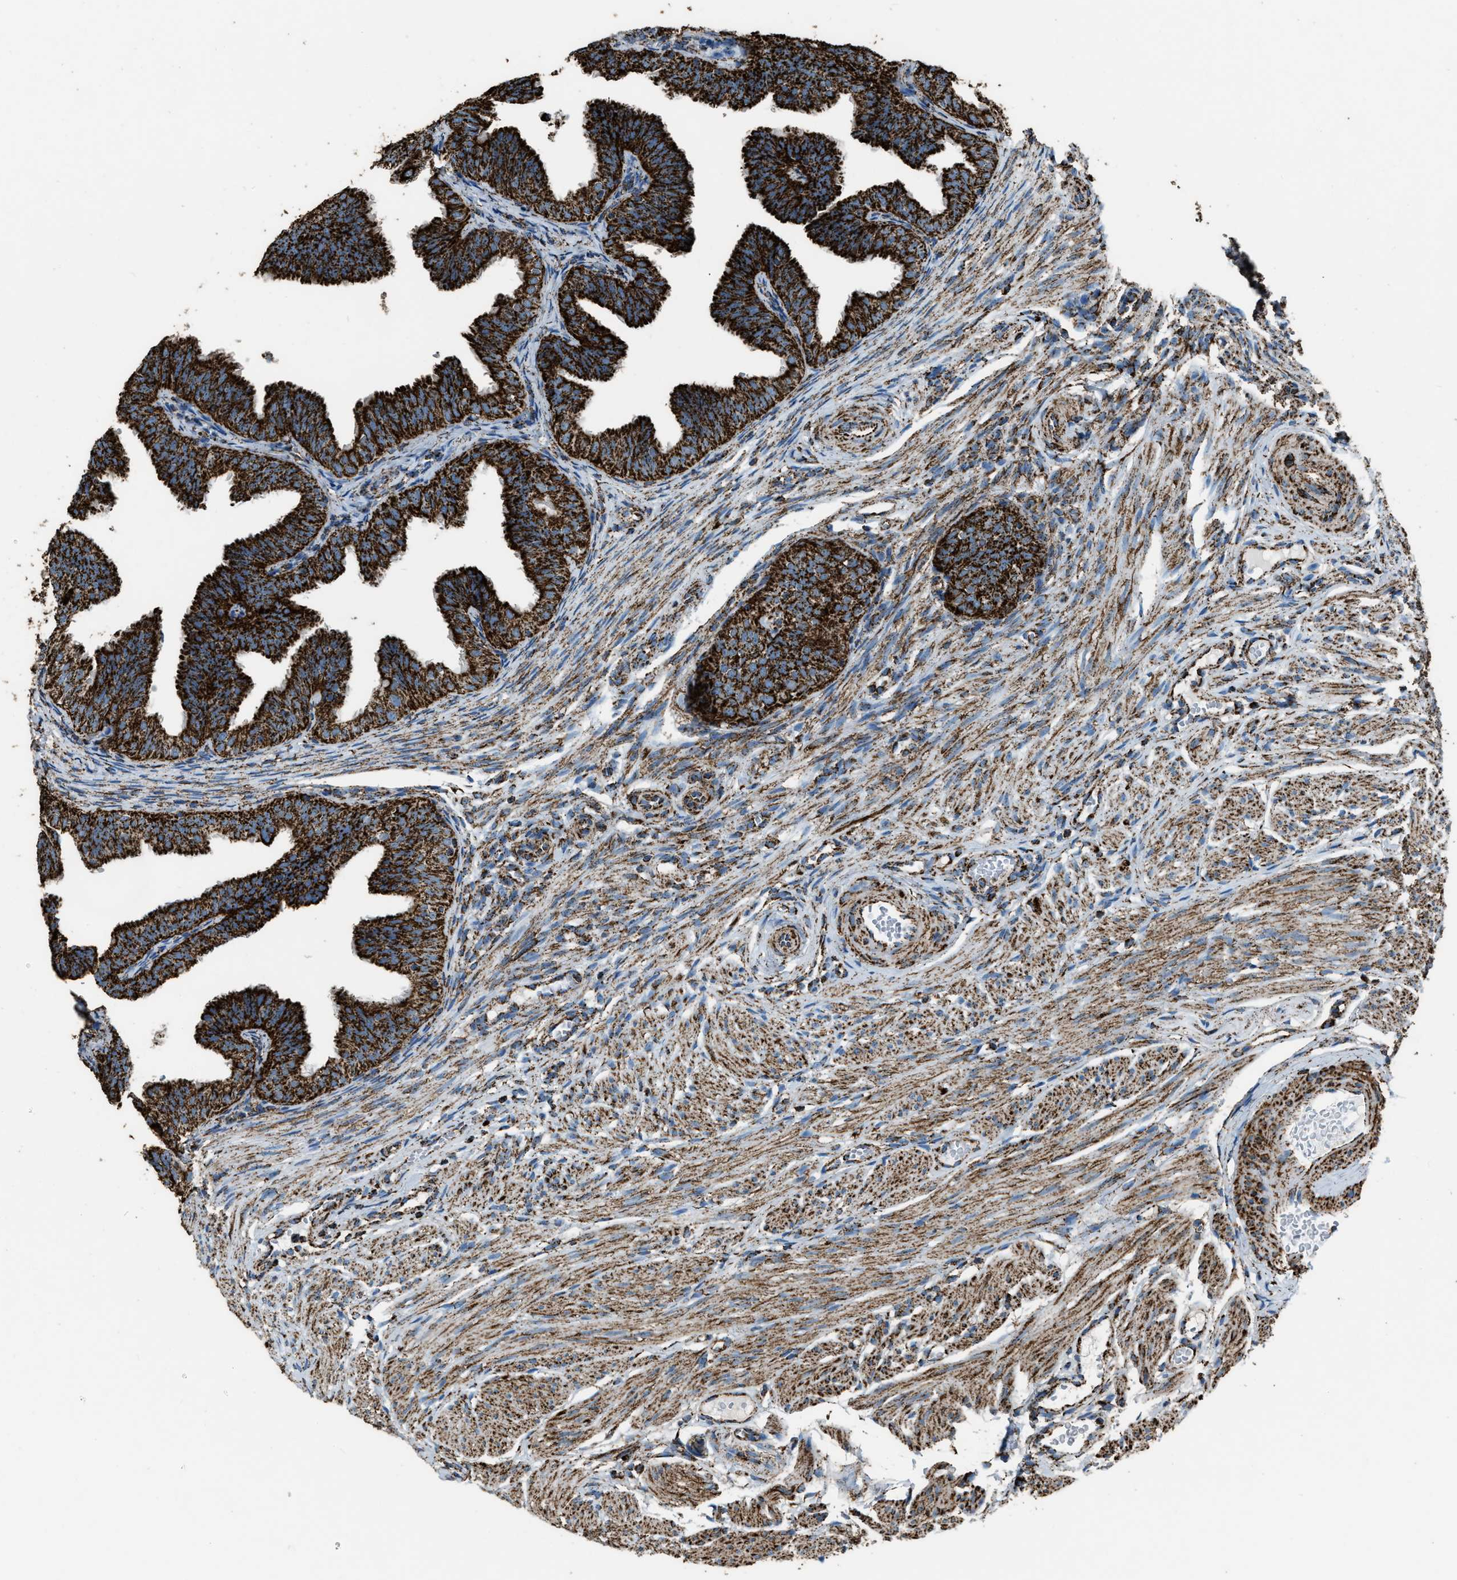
{"staining": {"intensity": "strong", "quantity": ">75%", "location": "cytoplasmic/membranous"}, "tissue": "fallopian tube", "cell_type": "Glandular cells", "image_type": "normal", "snomed": [{"axis": "morphology", "description": "Normal tissue, NOS"}, {"axis": "topography", "description": "Fallopian tube"}], "caption": "Immunohistochemistry (IHC) micrograph of benign human fallopian tube stained for a protein (brown), which reveals high levels of strong cytoplasmic/membranous expression in about >75% of glandular cells.", "gene": "MDH2", "patient": {"sex": "female", "age": 35}}